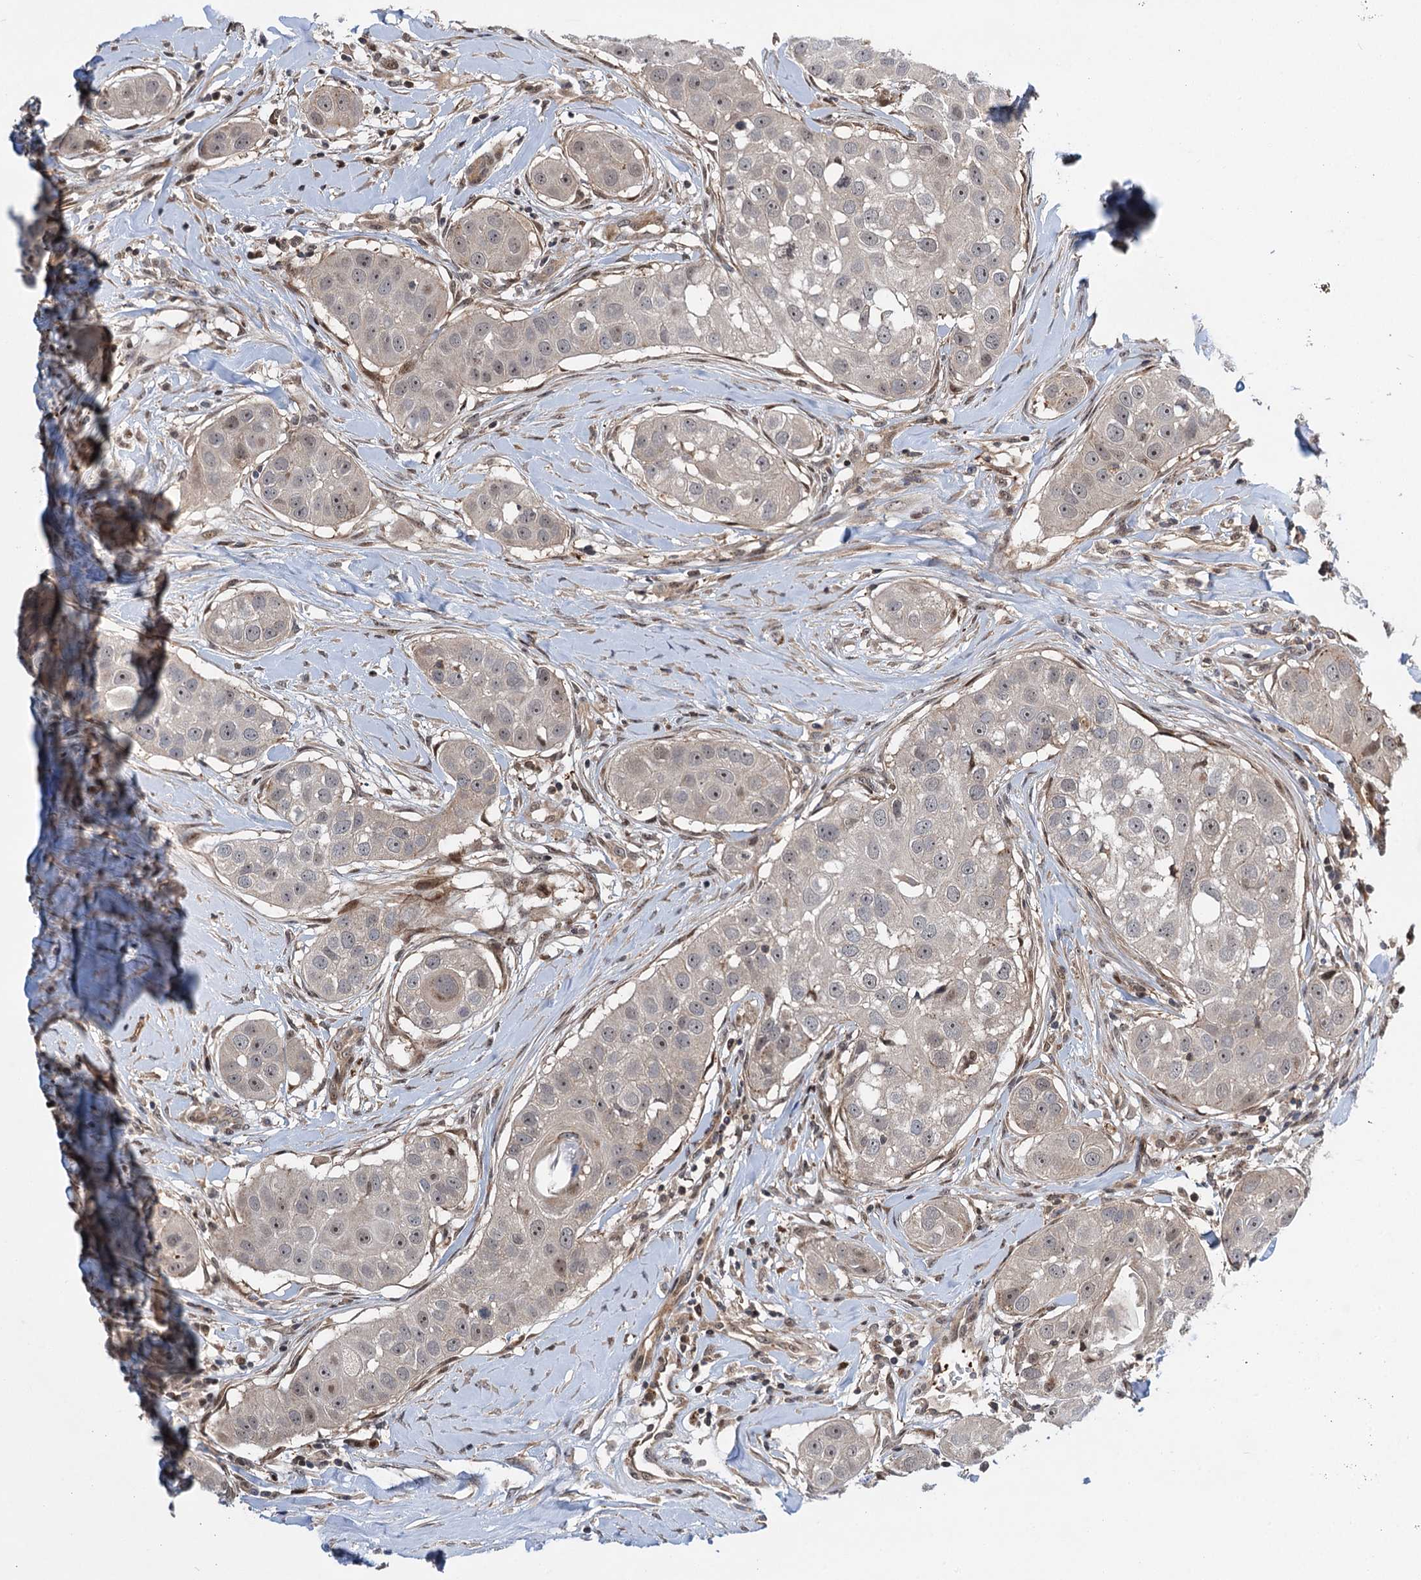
{"staining": {"intensity": "weak", "quantity": "25%-75%", "location": "nuclear"}, "tissue": "head and neck cancer", "cell_type": "Tumor cells", "image_type": "cancer", "snomed": [{"axis": "morphology", "description": "Normal tissue, NOS"}, {"axis": "morphology", "description": "Squamous cell carcinoma, NOS"}, {"axis": "topography", "description": "Skeletal muscle"}, {"axis": "topography", "description": "Head-Neck"}], "caption": "This histopathology image demonstrates immunohistochemistry (IHC) staining of head and neck squamous cell carcinoma, with low weak nuclear expression in about 25%-75% of tumor cells.", "gene": "GPBP1", "patient": {"sex": "male", "age": 51}}